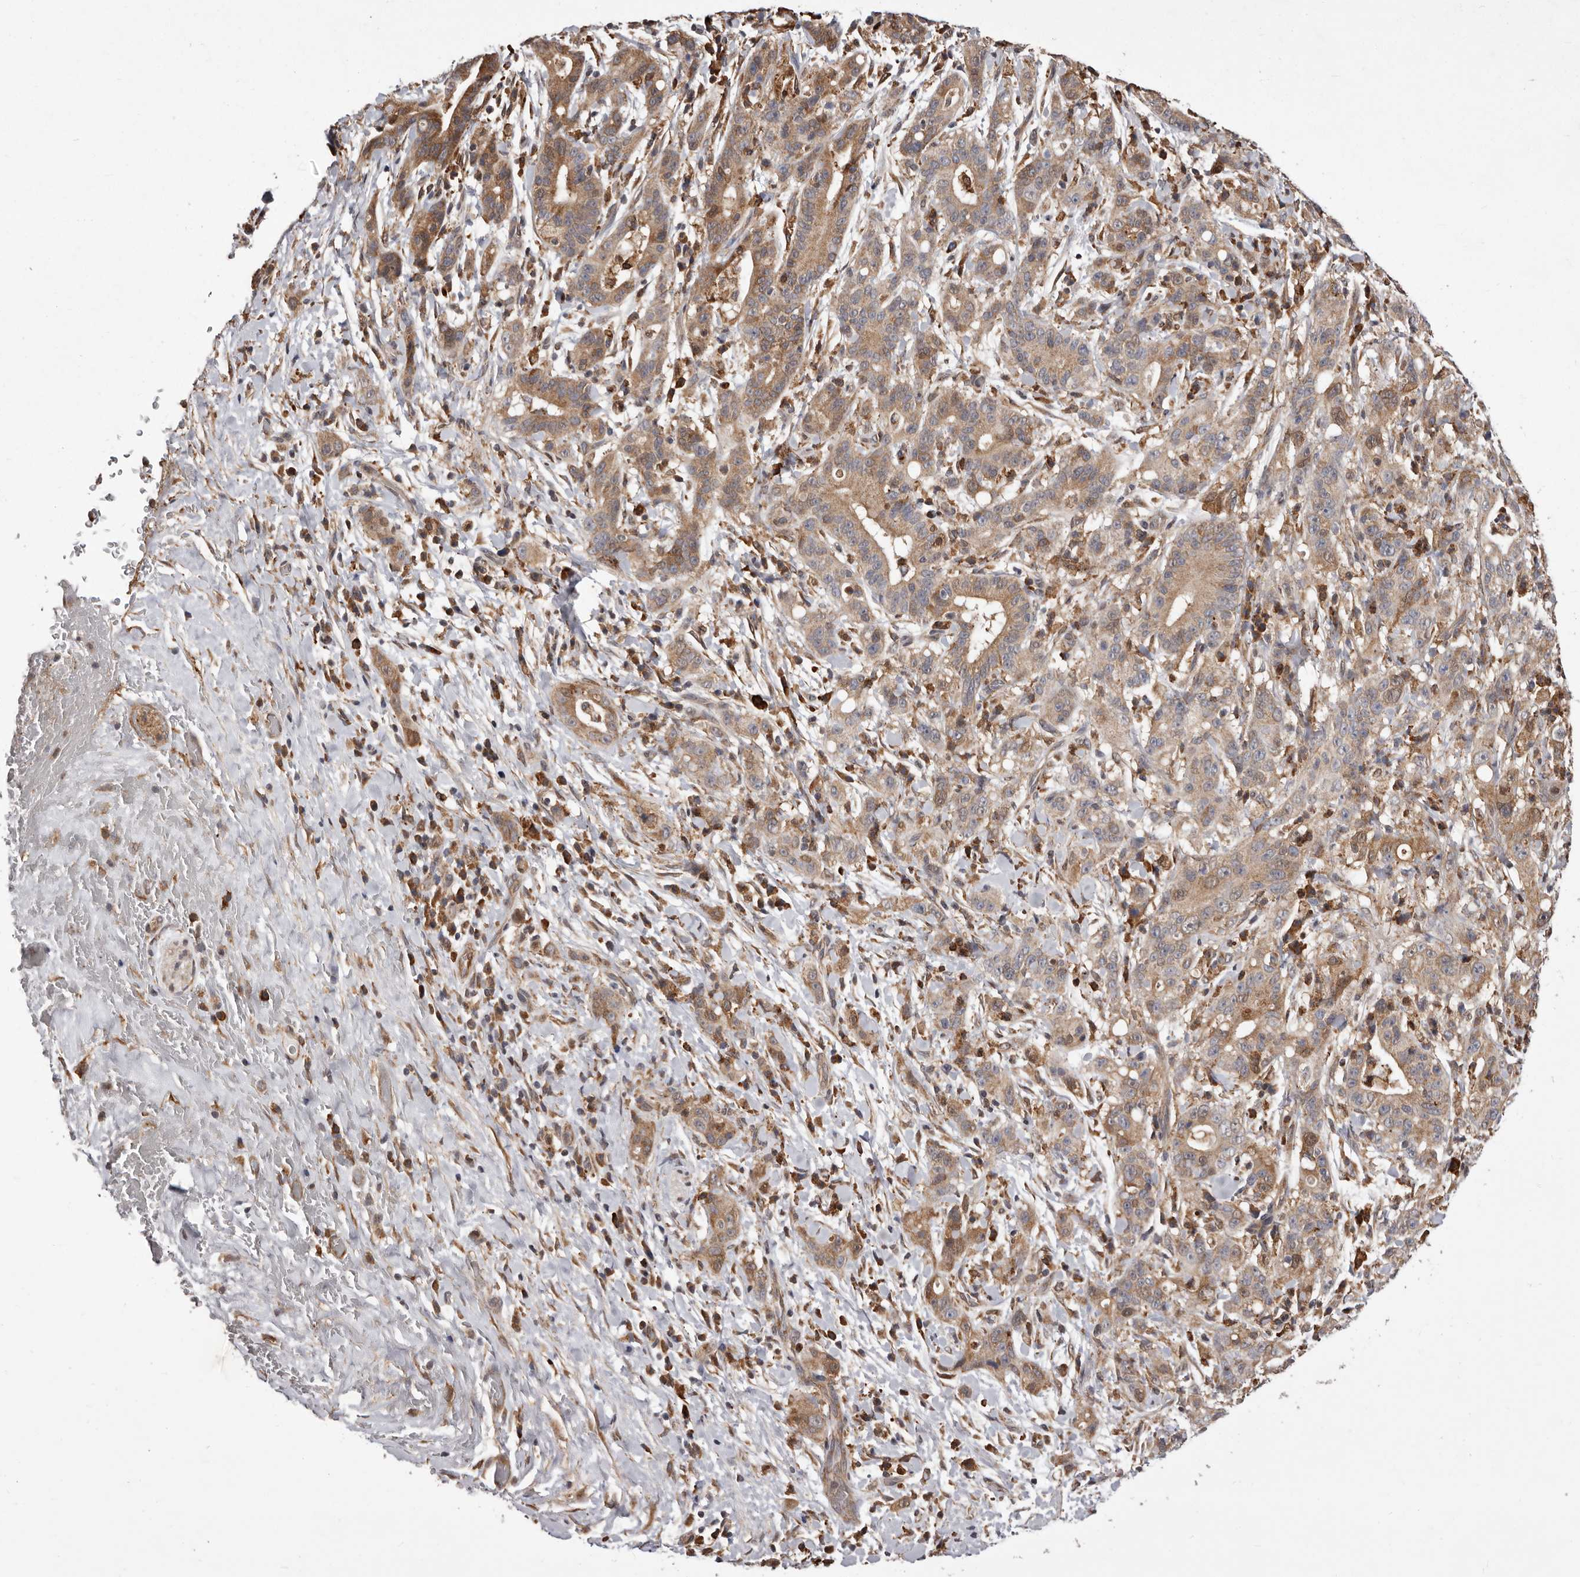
{"staining": {"intensity": "moderate", "quantity": ">75%", "location": "cytoplasmic/membranous"}, "tissue": "liver cancer", "cell_type": "Tumor cells", "image_type": "cancer", "snomed": [{"axis": "morphology", "description": "Cholangiocarcinoma"}, {"axis": "topography", "description": "Liver"}], "caption": "Immunohistochemistry image of liver cancer stained for a protein (brown), which displays medium levels of moderate cytoplasmic/membranous expression in about >75% of tumor cells.", "gene": "RRM2B", "patient": {"sex": "female", "age": 38}}